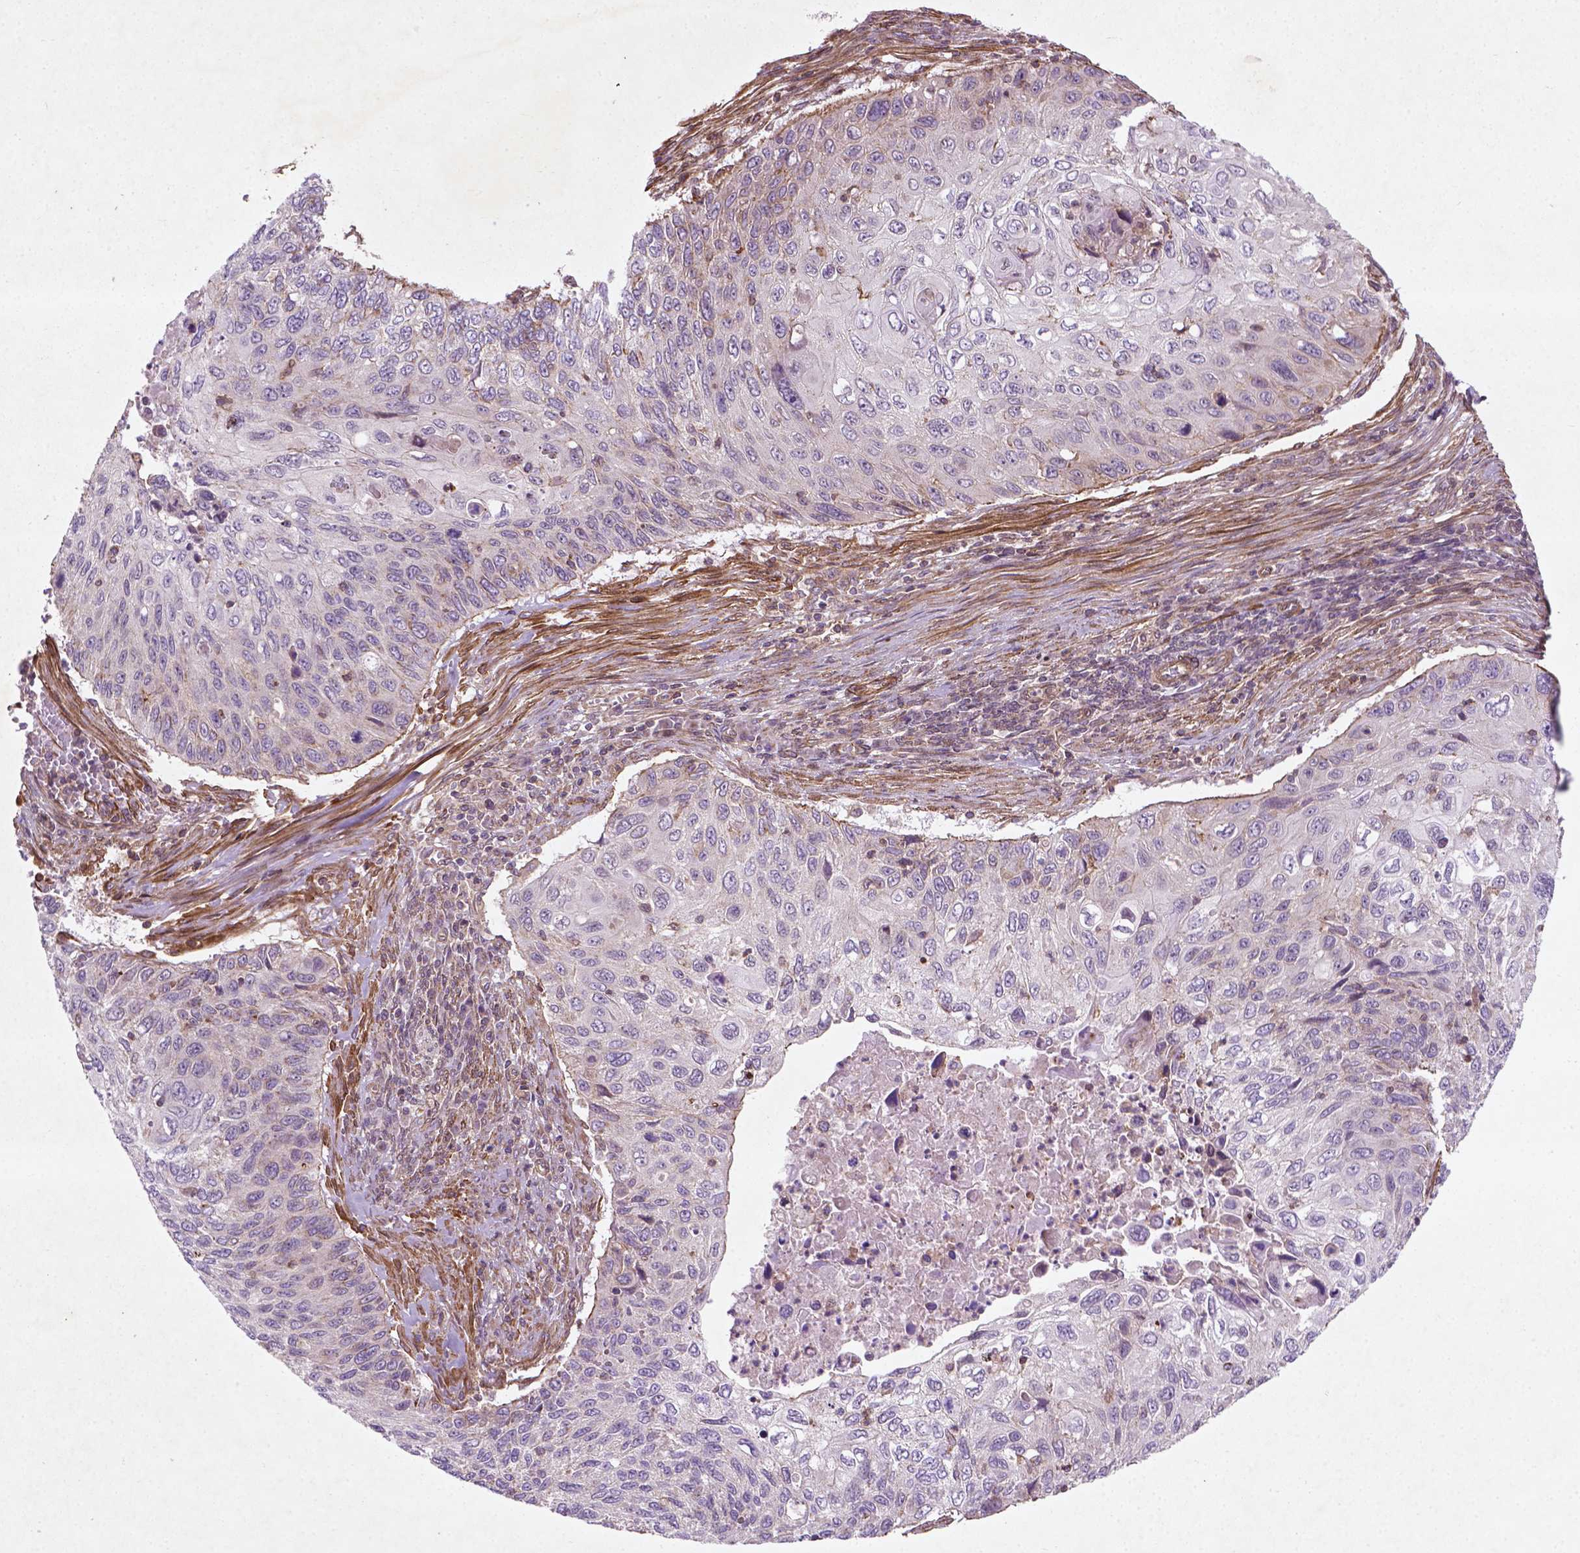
{"staining": {"intensity": "negative", "quantity": "none", "location": "none"}, "tissue": "cervical cancer", "cell_type": "Tumor cells", "image_type": "cancer", "snomed": [{"axis": "morphology", "description": "Squamous cell carcinoma, NOS"}, {"axis": "topography", "description": "Cervix"}], "caption": "IHC micrograph of human cervical squamous cell carcinoma stained for a protein (brown), which shows no positivity in tumor cells.", "gene": "TCHP", "patient": {"sex": "female", "age": 70}}